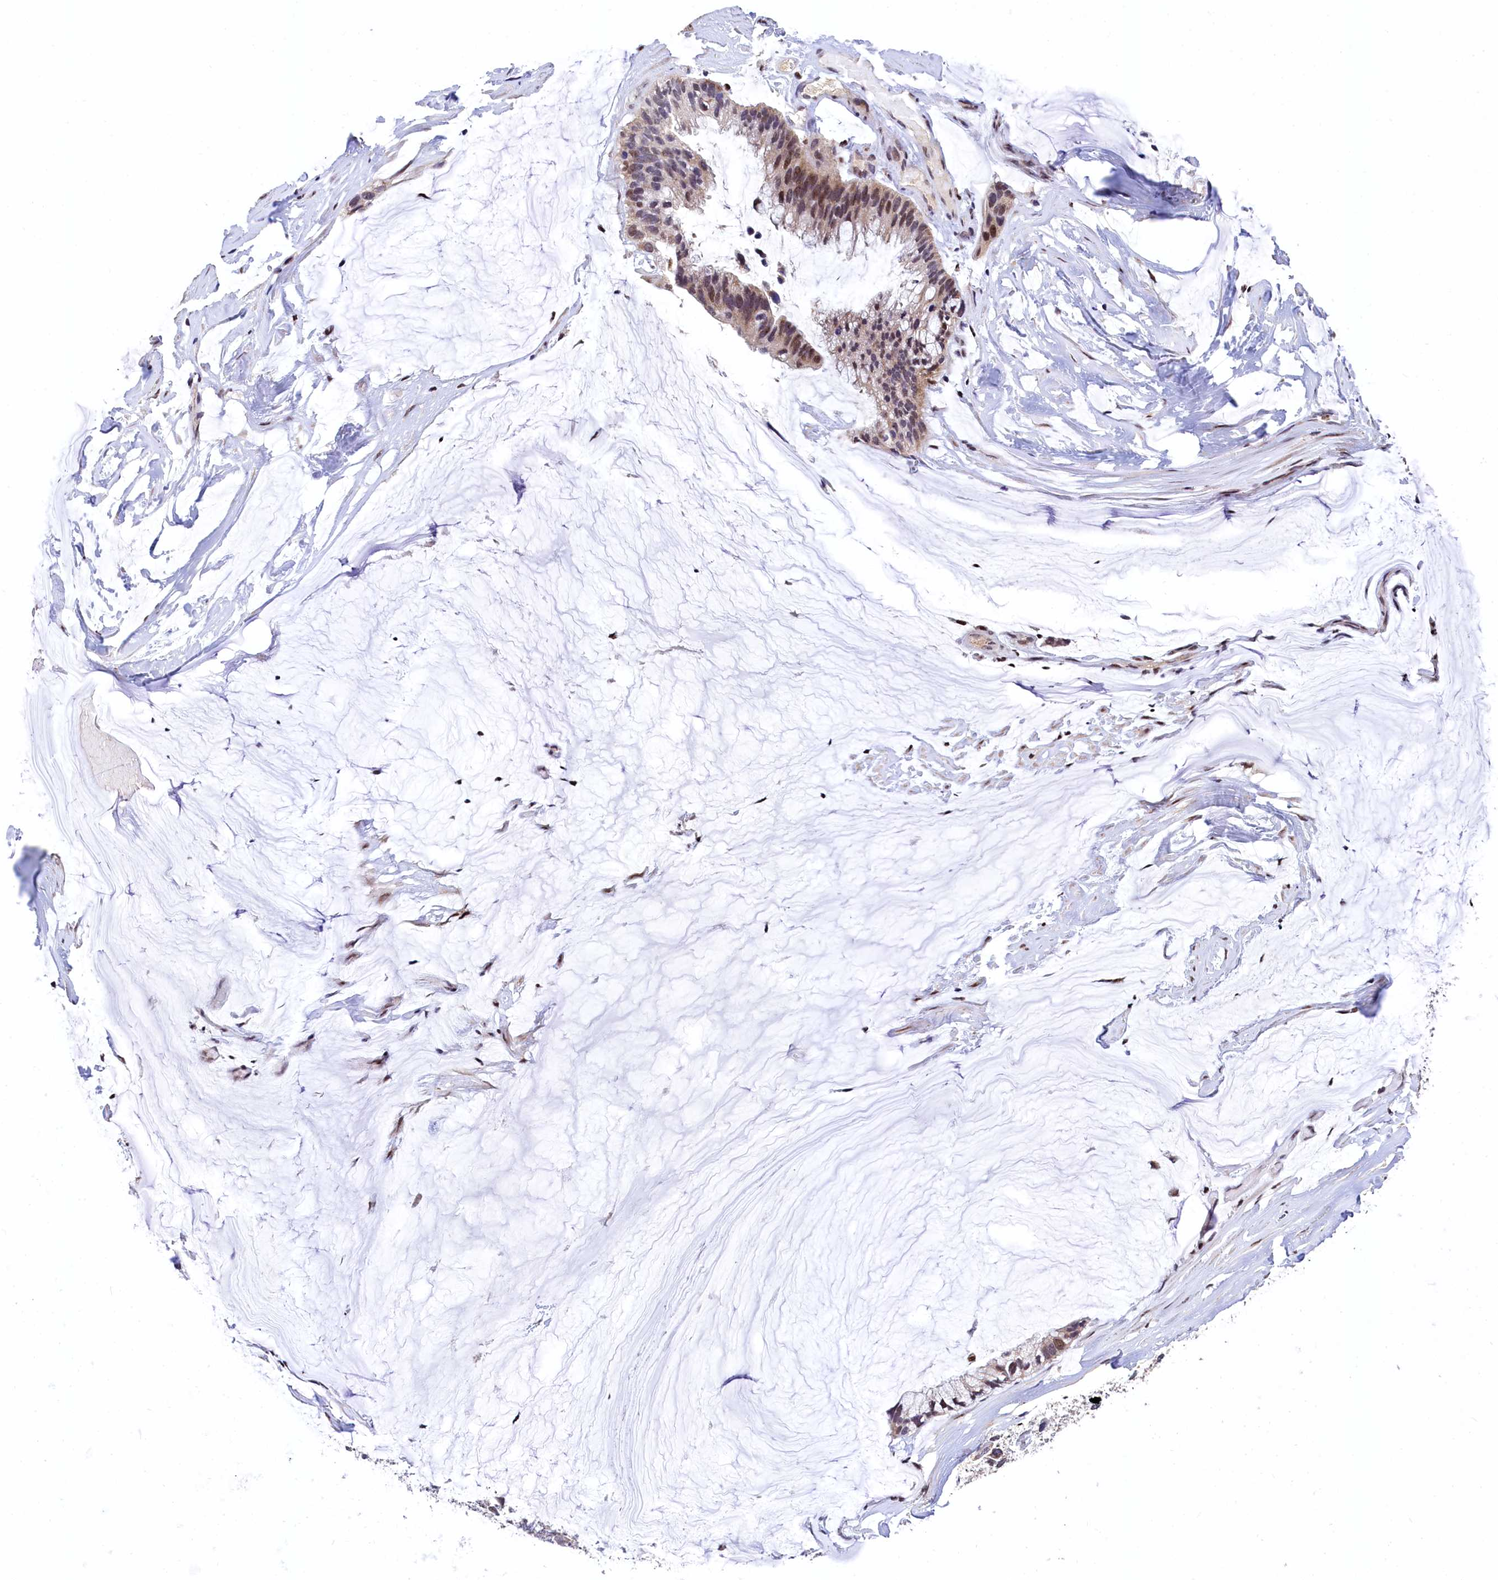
{"staining": {"intensity": "moderate", "quantity": ">75%", "location": "nuclear"}, "tissue": "ovarian cancer", "cell_type": "Tumor cells", "image_type": "cancer", "snomed": [{"axis": "morphology", "description": "Cystadenocarcinoma, mucinous, NOS"}, {"axis": "topography", "description": "Ovary"}], "caption": "Ovarian cancer stained with DAB (3,3'-diaminobenzidine) IHC displays medium levels of moderate nuclear expression in approximately >75% of tumor cells.", "gene": "HECTD4", "patient": {"sex": "female", "age": 39}}